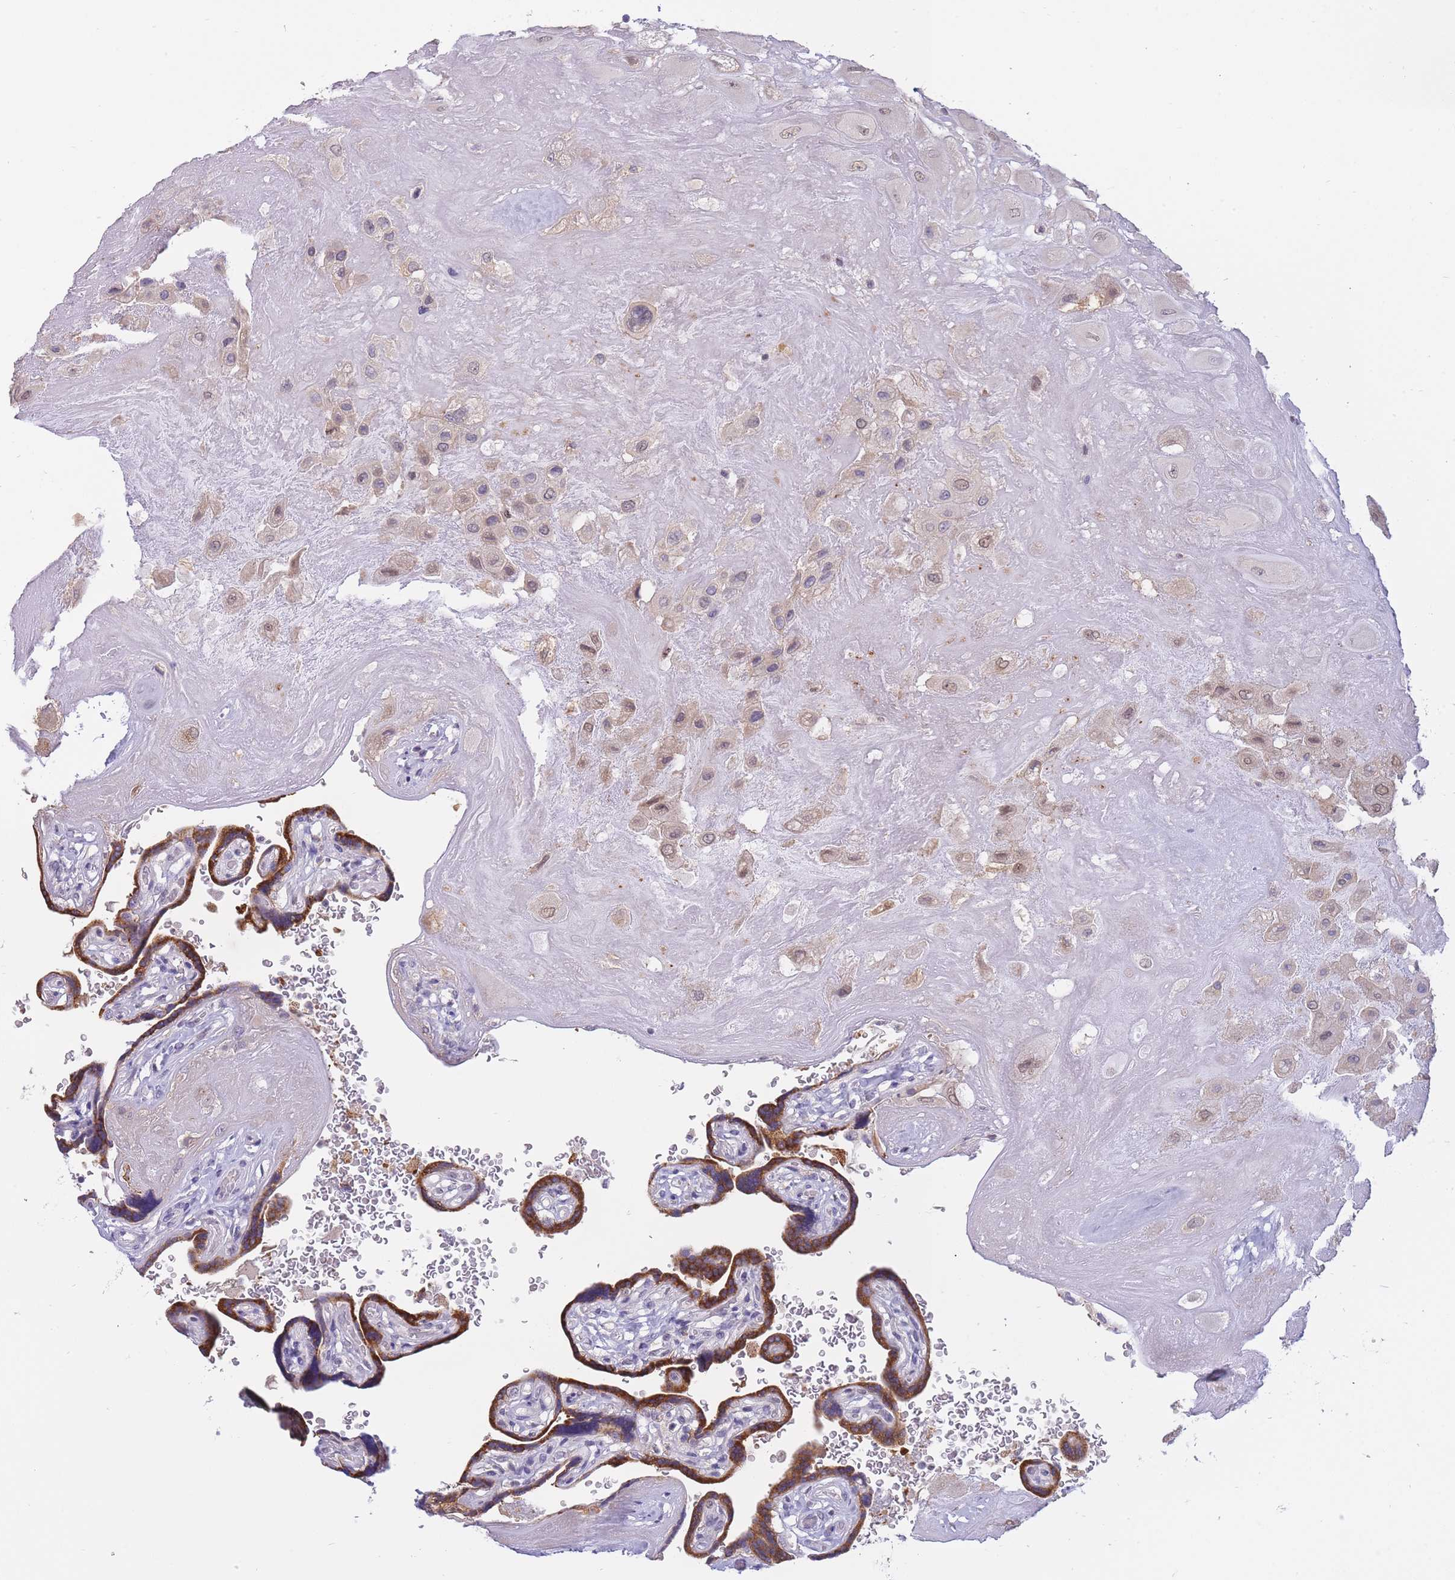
{"staining": {"intensity": "weak", "quantity": ">75%", "location": "cytoplasmic/membranous,nuclear"}, "tissue": "placenta", "cell_type": "Decidual cells", "image_type": "normal", "snomed": [{"axis": "morphology", "description": "Normal tissue, NOS"}, {"axis": "topography", "description": "Placenta"}], "caption": "Placenta stained with IHC demonstrates weak cytoplasmic/membranous,nuclear positivity in approximately >75% of decidual cells.", "gene": "GOLGA6L1", "patient": {"sex": "female", "age": 32}}